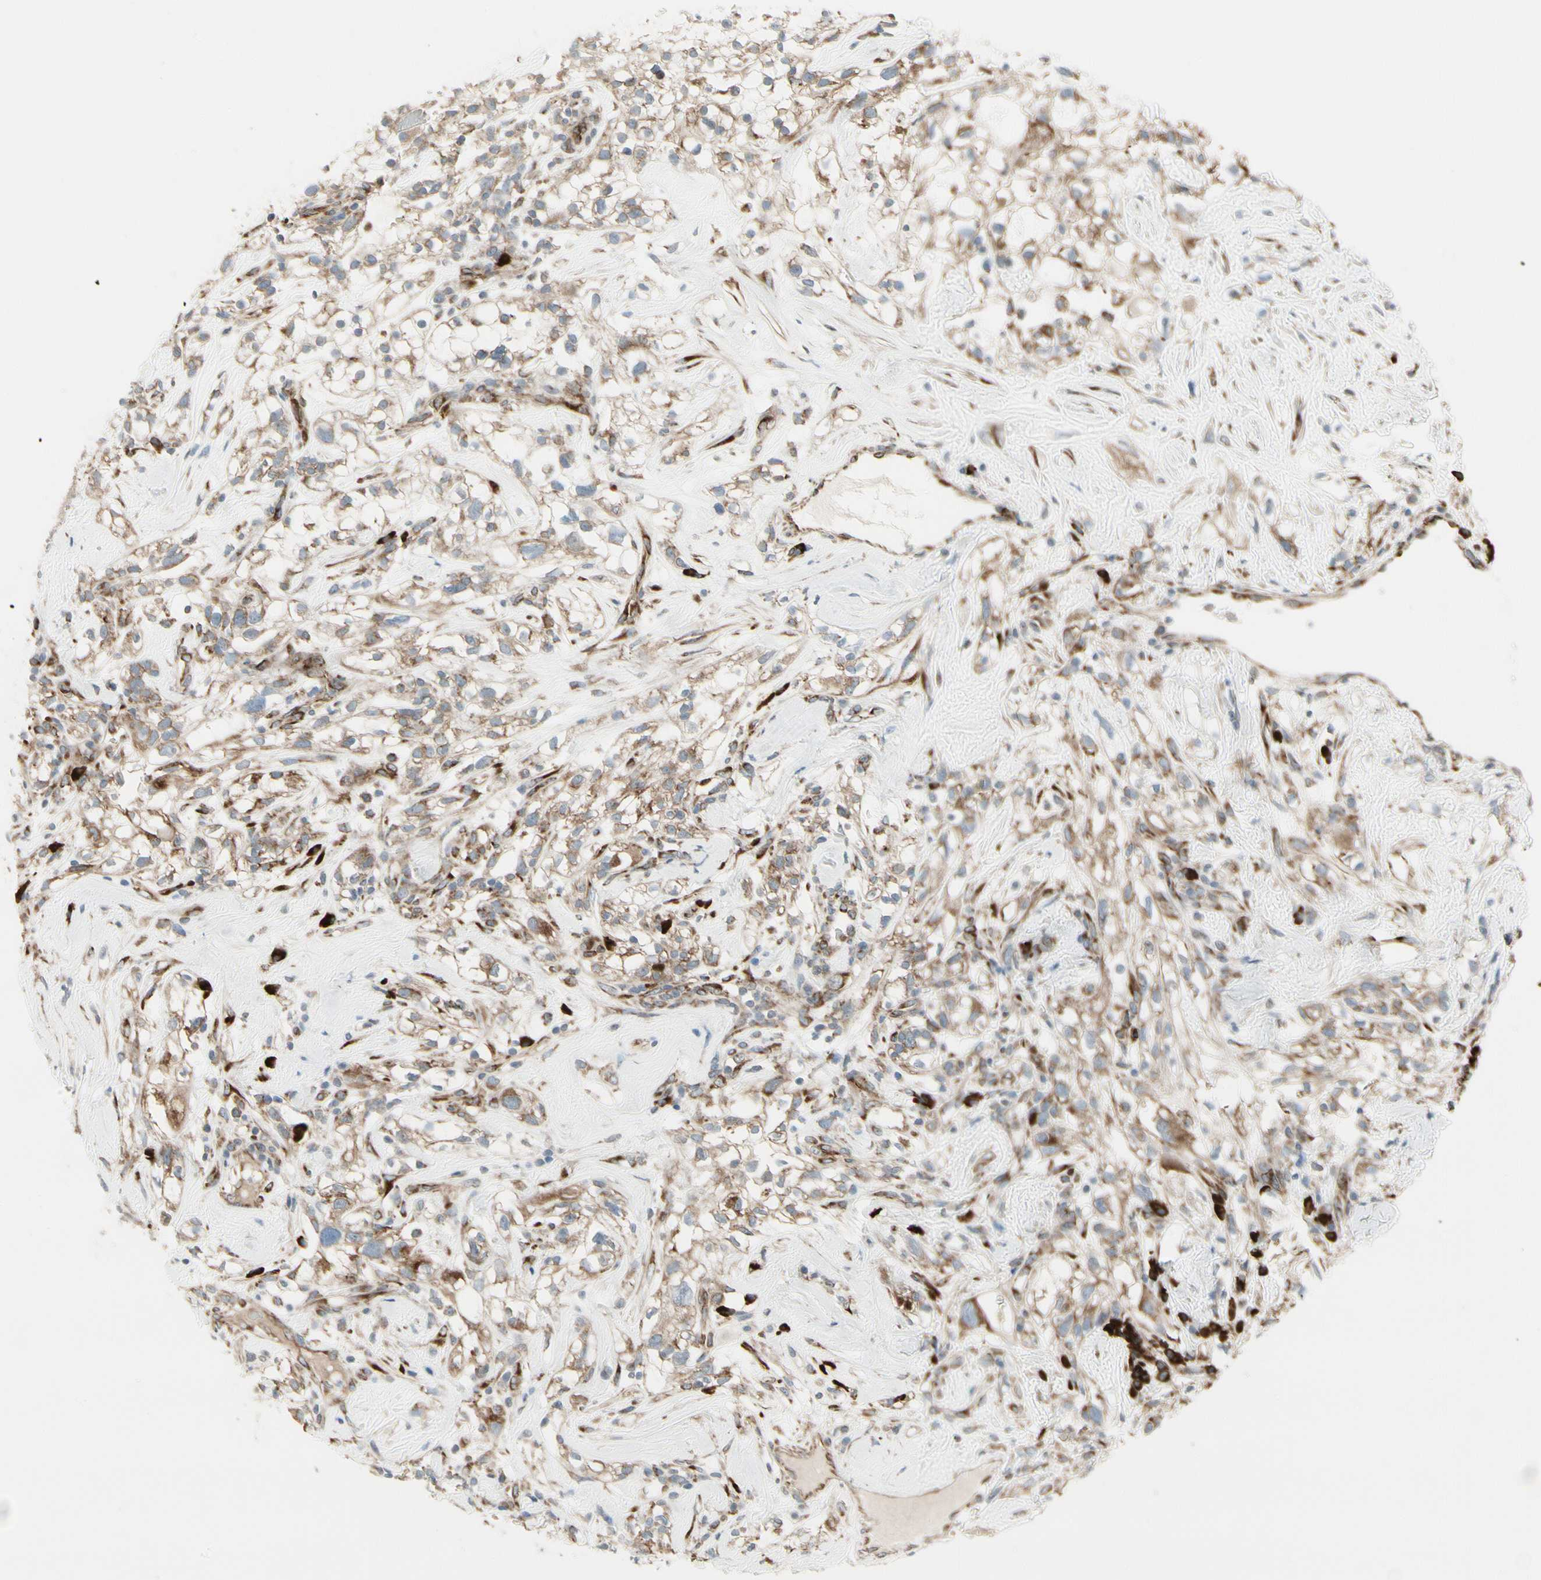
{"staining": {"intensity": "weak", "quantity": ">75%", "location": "cytoplasmic/membranous"}, "tissue": "renal cancer", "cell_type": "Tumor cells", "image_type": "cancer", "snomed": [{"axis": "morphology", "description": "Adenocarcinoma, NOS"}, {"axis": "topography", "description": "Kidney"}], "caption": "Protein staining demonstrates weak cytoplasmic/membranous staining in approximately >75% of tumor cells in adenocarcinoma (renal).", "gene": "FNDC3A", "patient": {"sex": "female", "age": 60}}